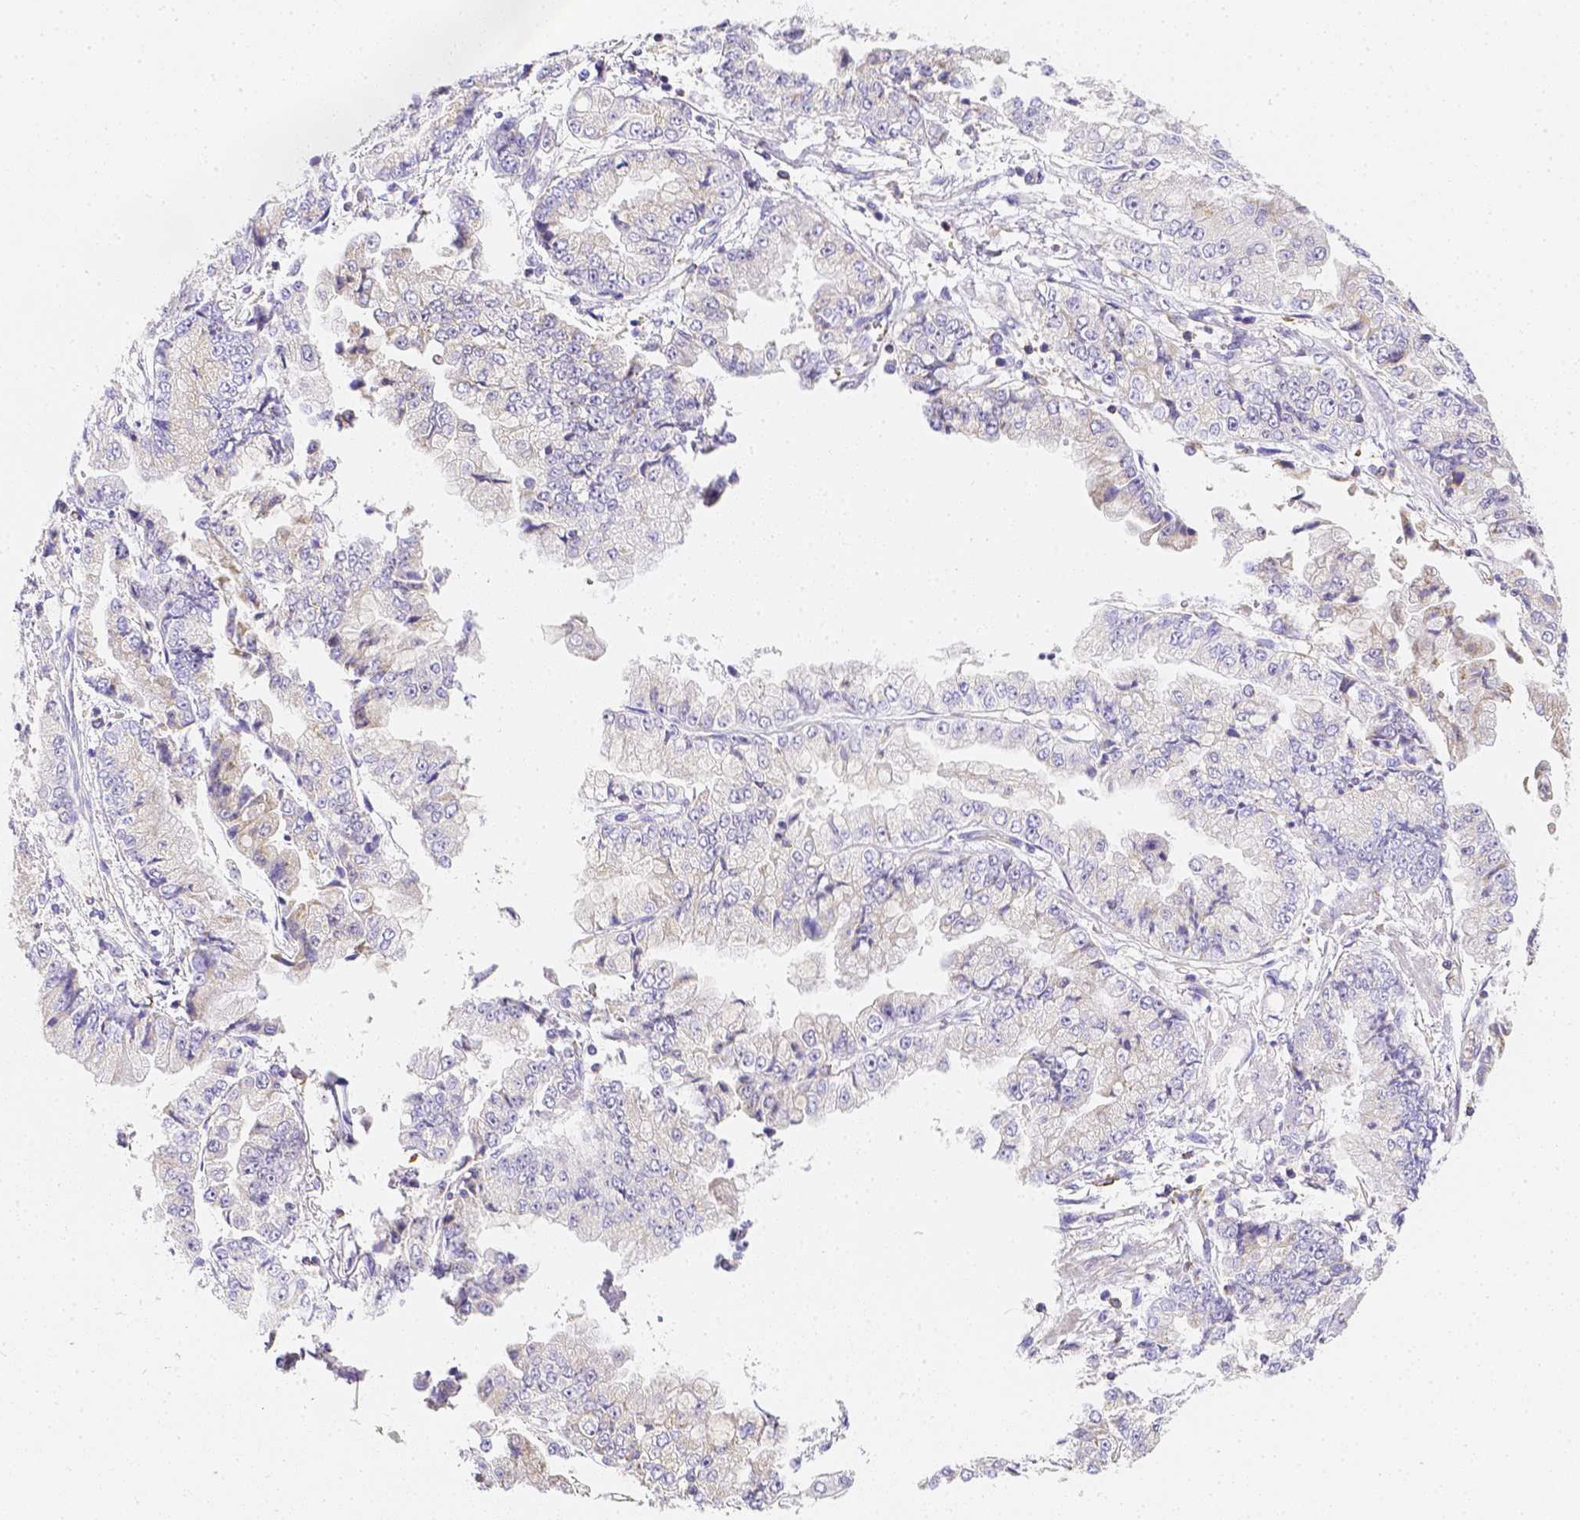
{"staining": {"intensity": "negative", "quantity": "none", "location": "none"}, "tissue": "stomach cancer", "cell_type": "Tumor cells", "image_type": "cancer", "snomed": [{"axis": "morphology", "description": "Adenocarcinoma, NOS"}, {"axis": "topography", "description": "Stomach, upper"}], "caption": "This is an immunohistochemistry micrograph of adenocarcinoma (stomach). There is no positivity in tumor cells.", "gene": "ASAH2", "patient": {"sex": "female", "age": 74}}